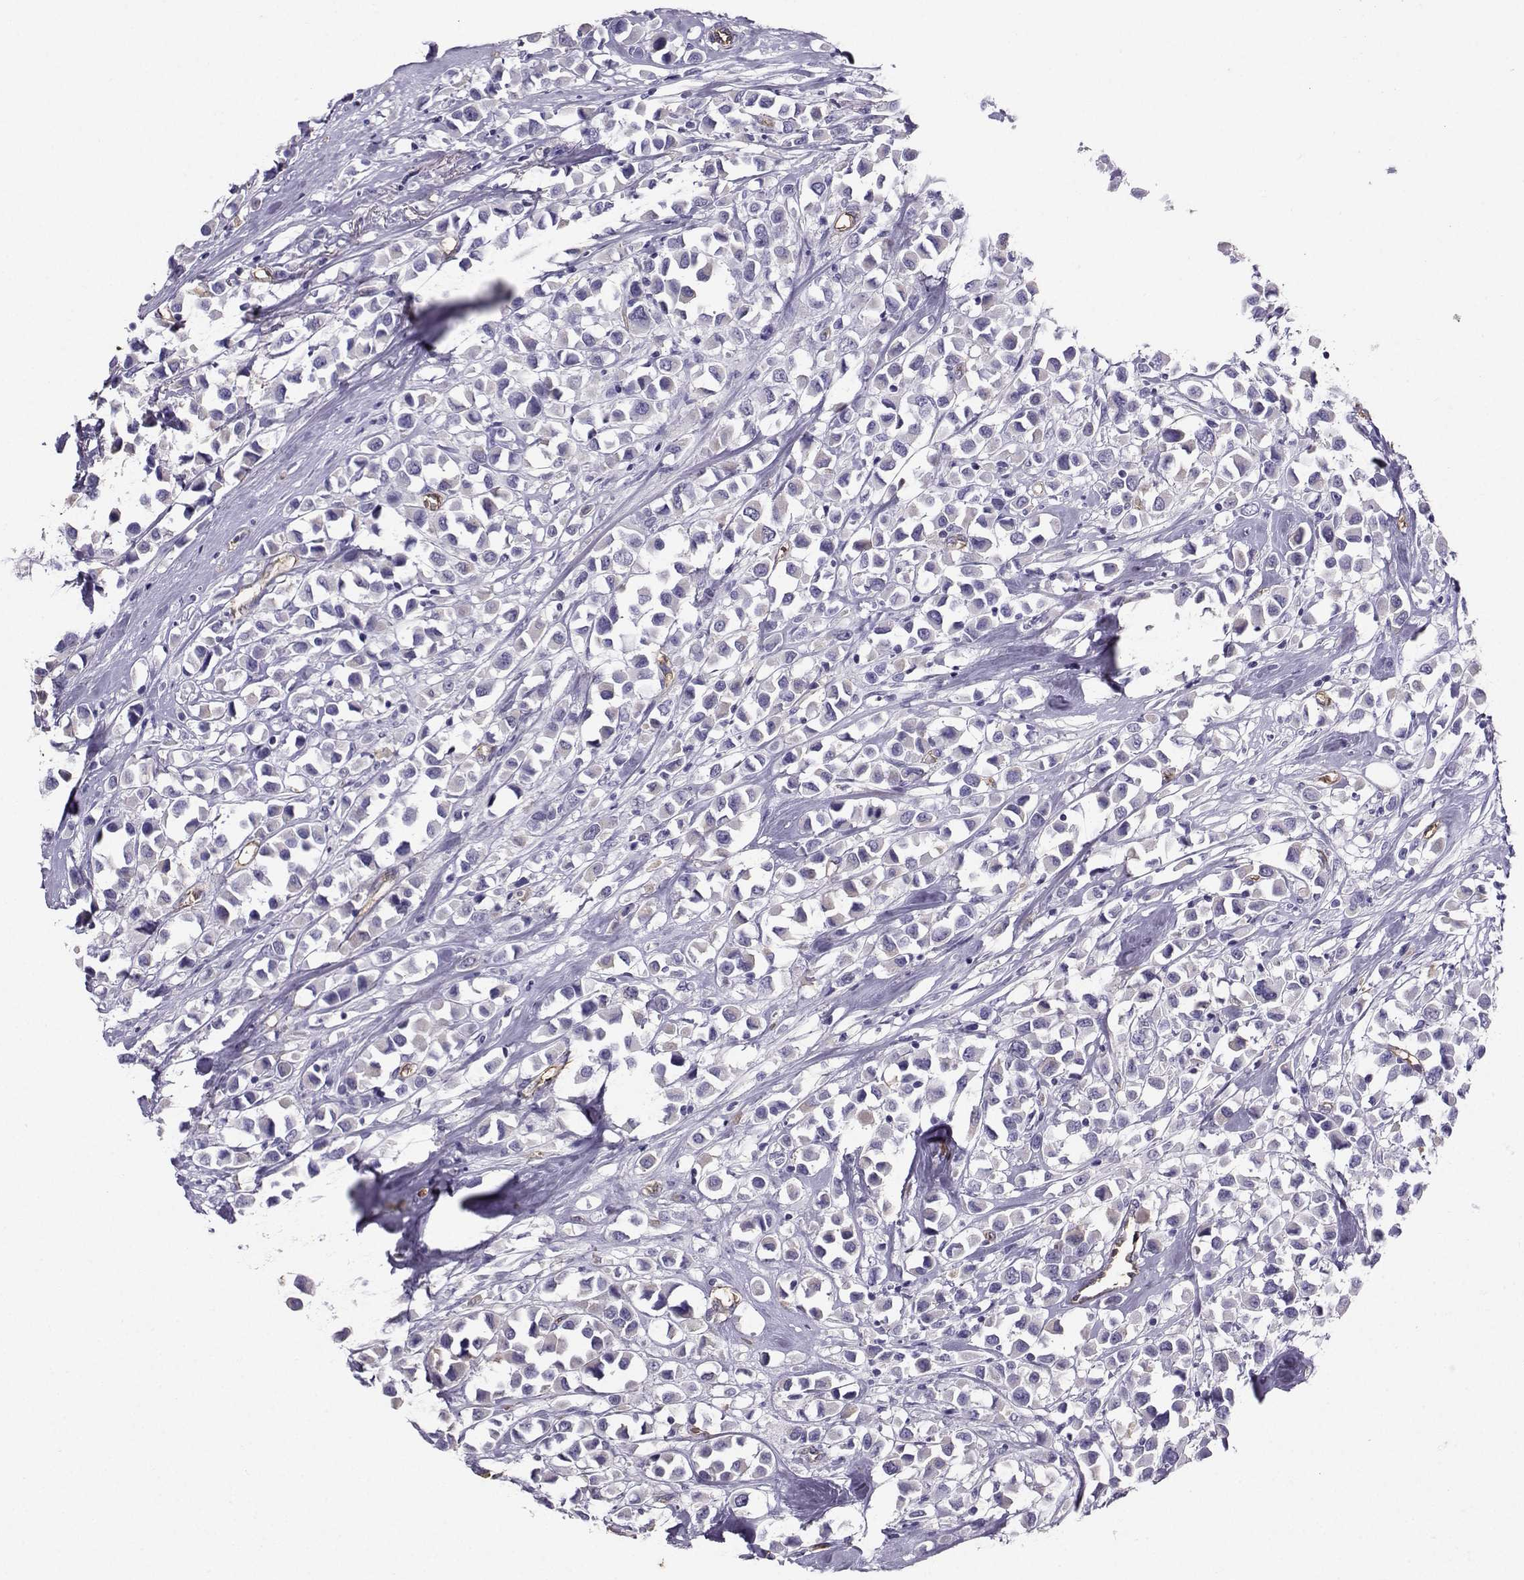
{"staining": {"intensity": "moderate", "quantity": "<25%", "location": "cytoplasmic/membranous"}, "tissue": "breast cancer", "cell_type": "Tumor cells", "image_type": "cancer", "snomed": [{"axis": "morphology", "description": "Duct carcinoma"}, {"axis": "topography", "description": "Breast"}], "caption": "A brown stain highlights moderate cytoplasmic/membranous staining of a protein in human breast infiltrating ductal carcinoma tumor cells.", "gene": "CLUL1", "patient": {"sex": "female", "age": 61}}